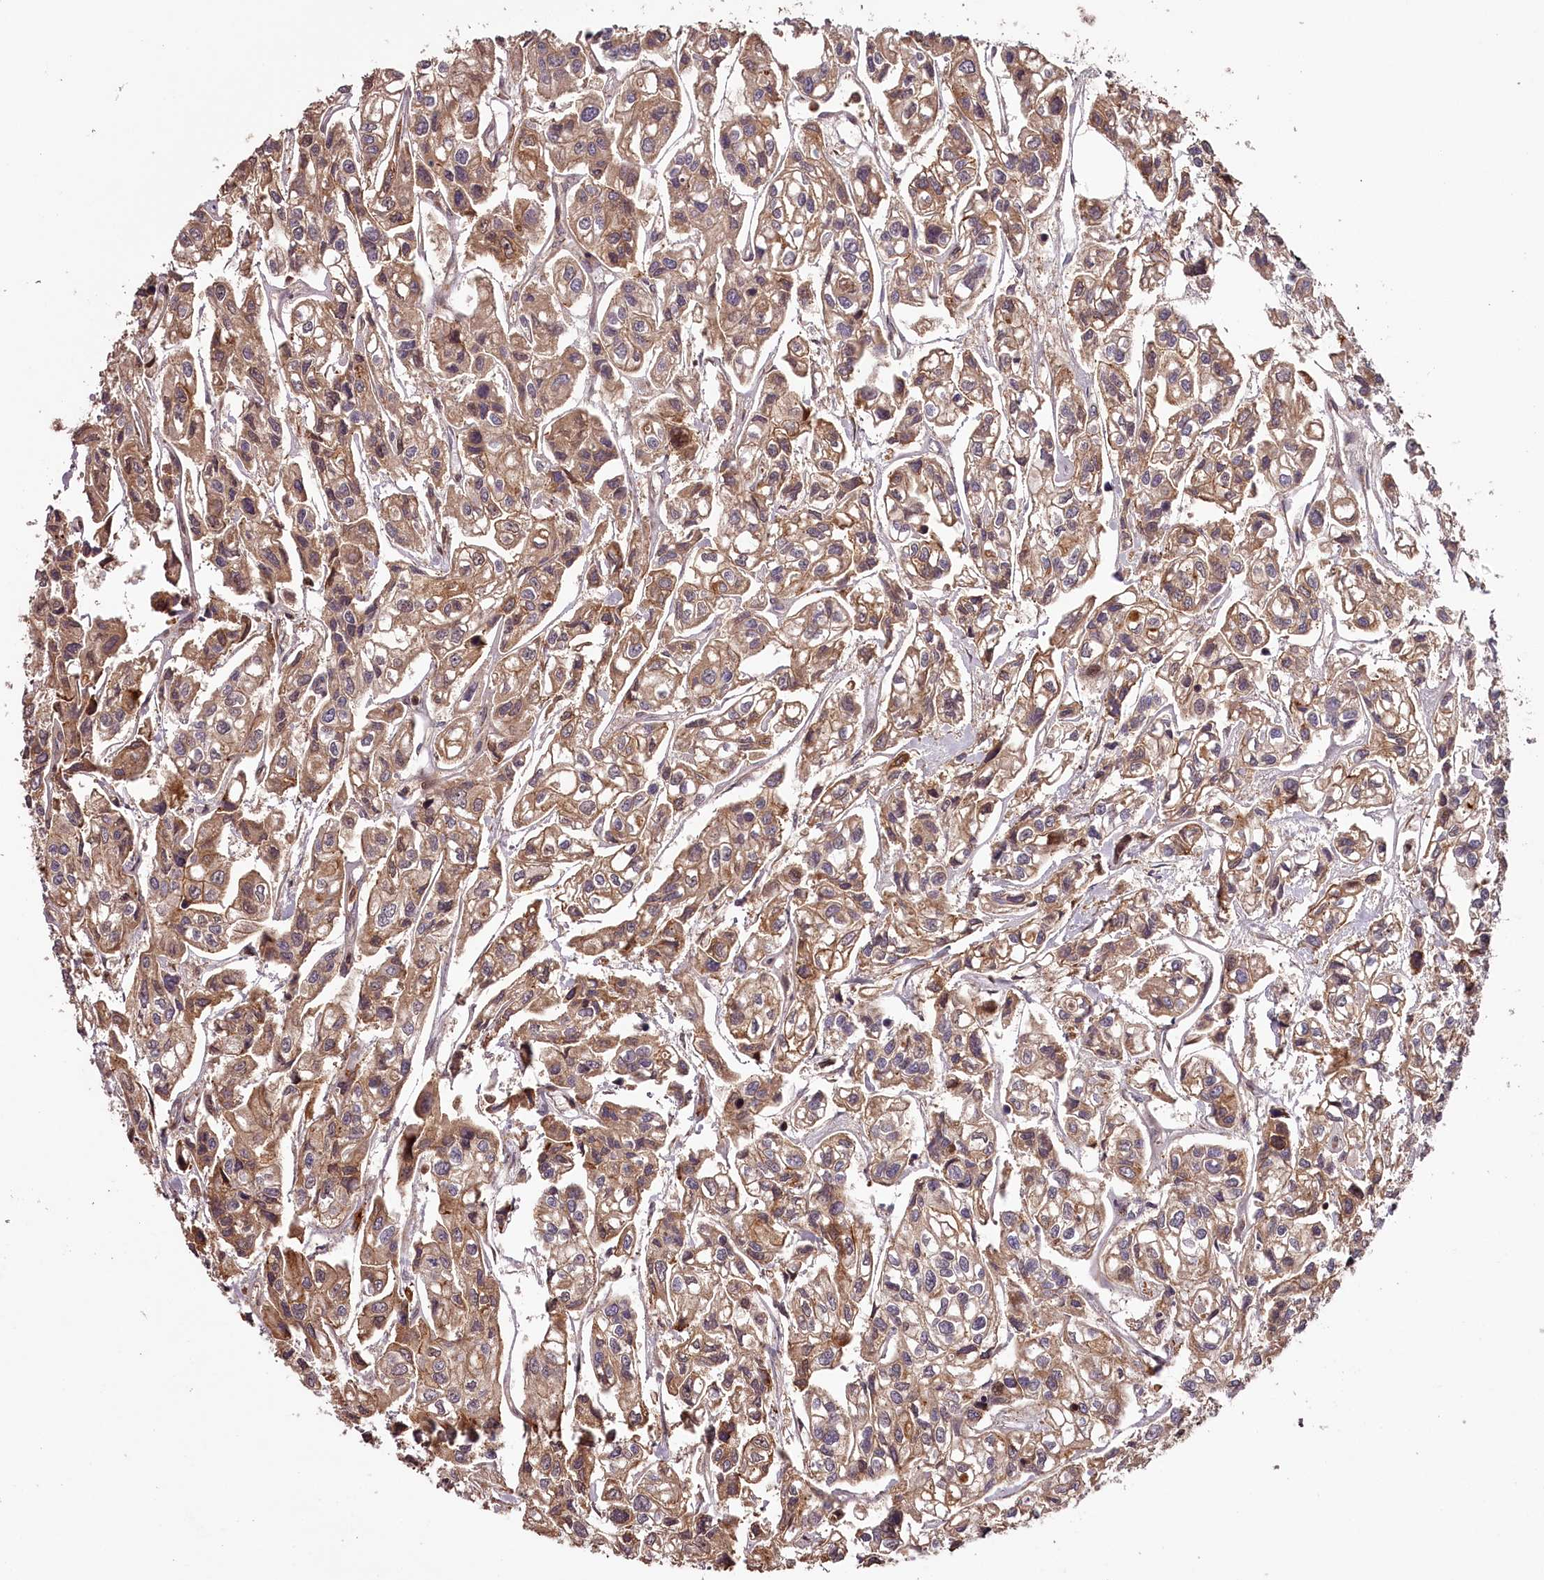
{"staining": {"intensity": "moderate", "quantity": ">75%", "location": "cytoplasmic/membranous"}, "tissue": "urothelial cancer", "cell_type": "Tumor cells", "image_type": "cancer", "snomed": [{"axis": "morphology", "description": "Urothelial carcinoma, High grade"}, {"axis": "topography", "description": "Urinary bladder"}], "caption": "Protein staining of high-grade urothelial carcinoma tissue reveals moderate cytoplasmic/membranous staining in approximately >75% of tumor cells.", "gene": "KIF14", "patient": {"sex": "male", "age": 67}}